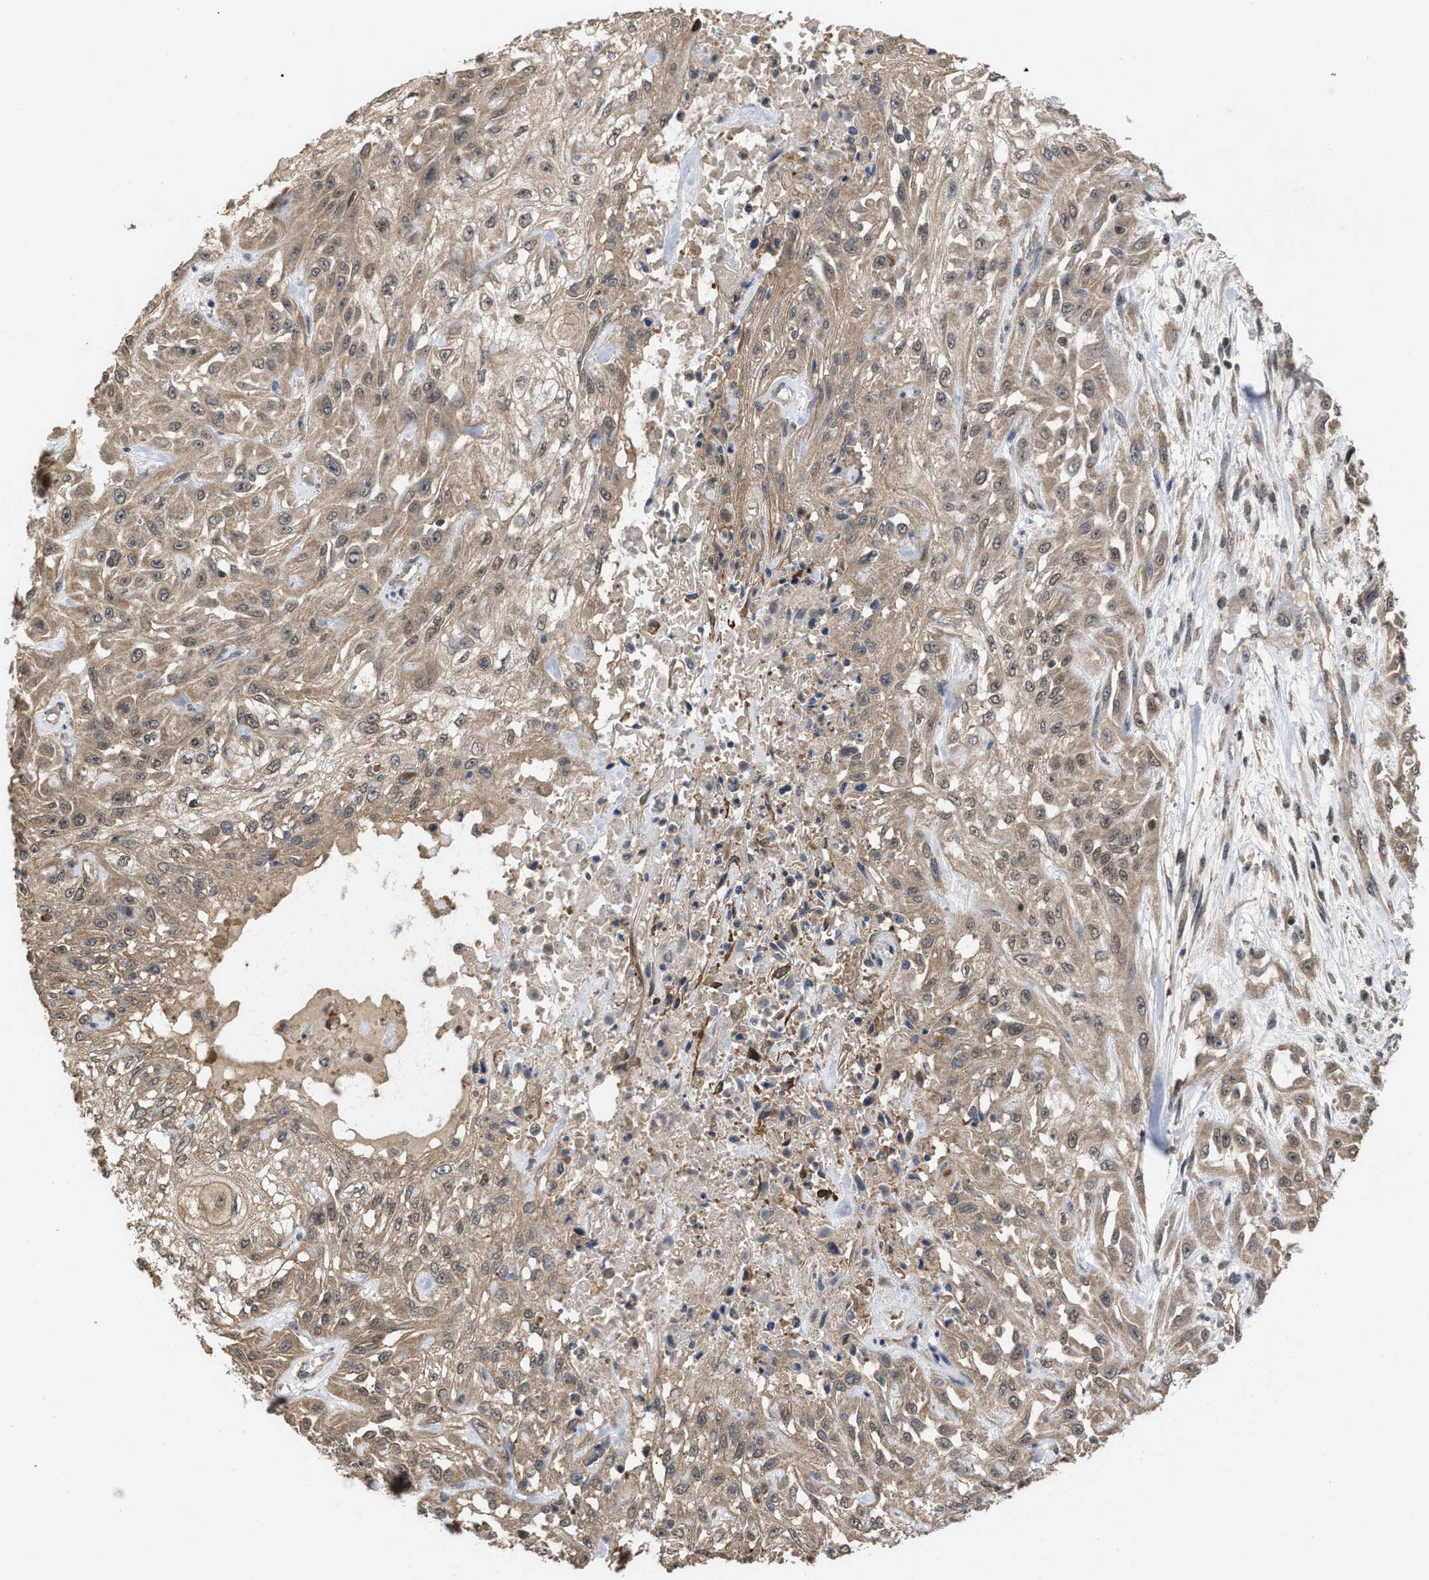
{"staining": {"intensity": "weak", "quantity": ">75%", "location": "cytoplasmic/membranous,nuclear"}, "tissue": "skin cancer", "cell_type": "Tumor cells", "image_type": "cancer", "snomed": [{"axis": "morphology", "description": "Squamous cell carcinoma, NOS"}, {"axis": "morphology", "description": "Squamous cell carcinoma, metastatic, NOS"}, {"axis": "topography", "description": "Skin"}, {"axis": "topography", "description": "Lymph node"}], "caption": "Skin squamous cell carcinoma was stained to show a protein in brown. There is low levels of weak cytoplasmic/membranous and nuclear expression in about >75% of tumor cells. The protein of interest is stained brown, and the nuclei are stained in blue (DAB IHC with brightfield microscopy, high magnification).", "gene": "C9orf78", "patient": {"sex": "male", "age": 75}}